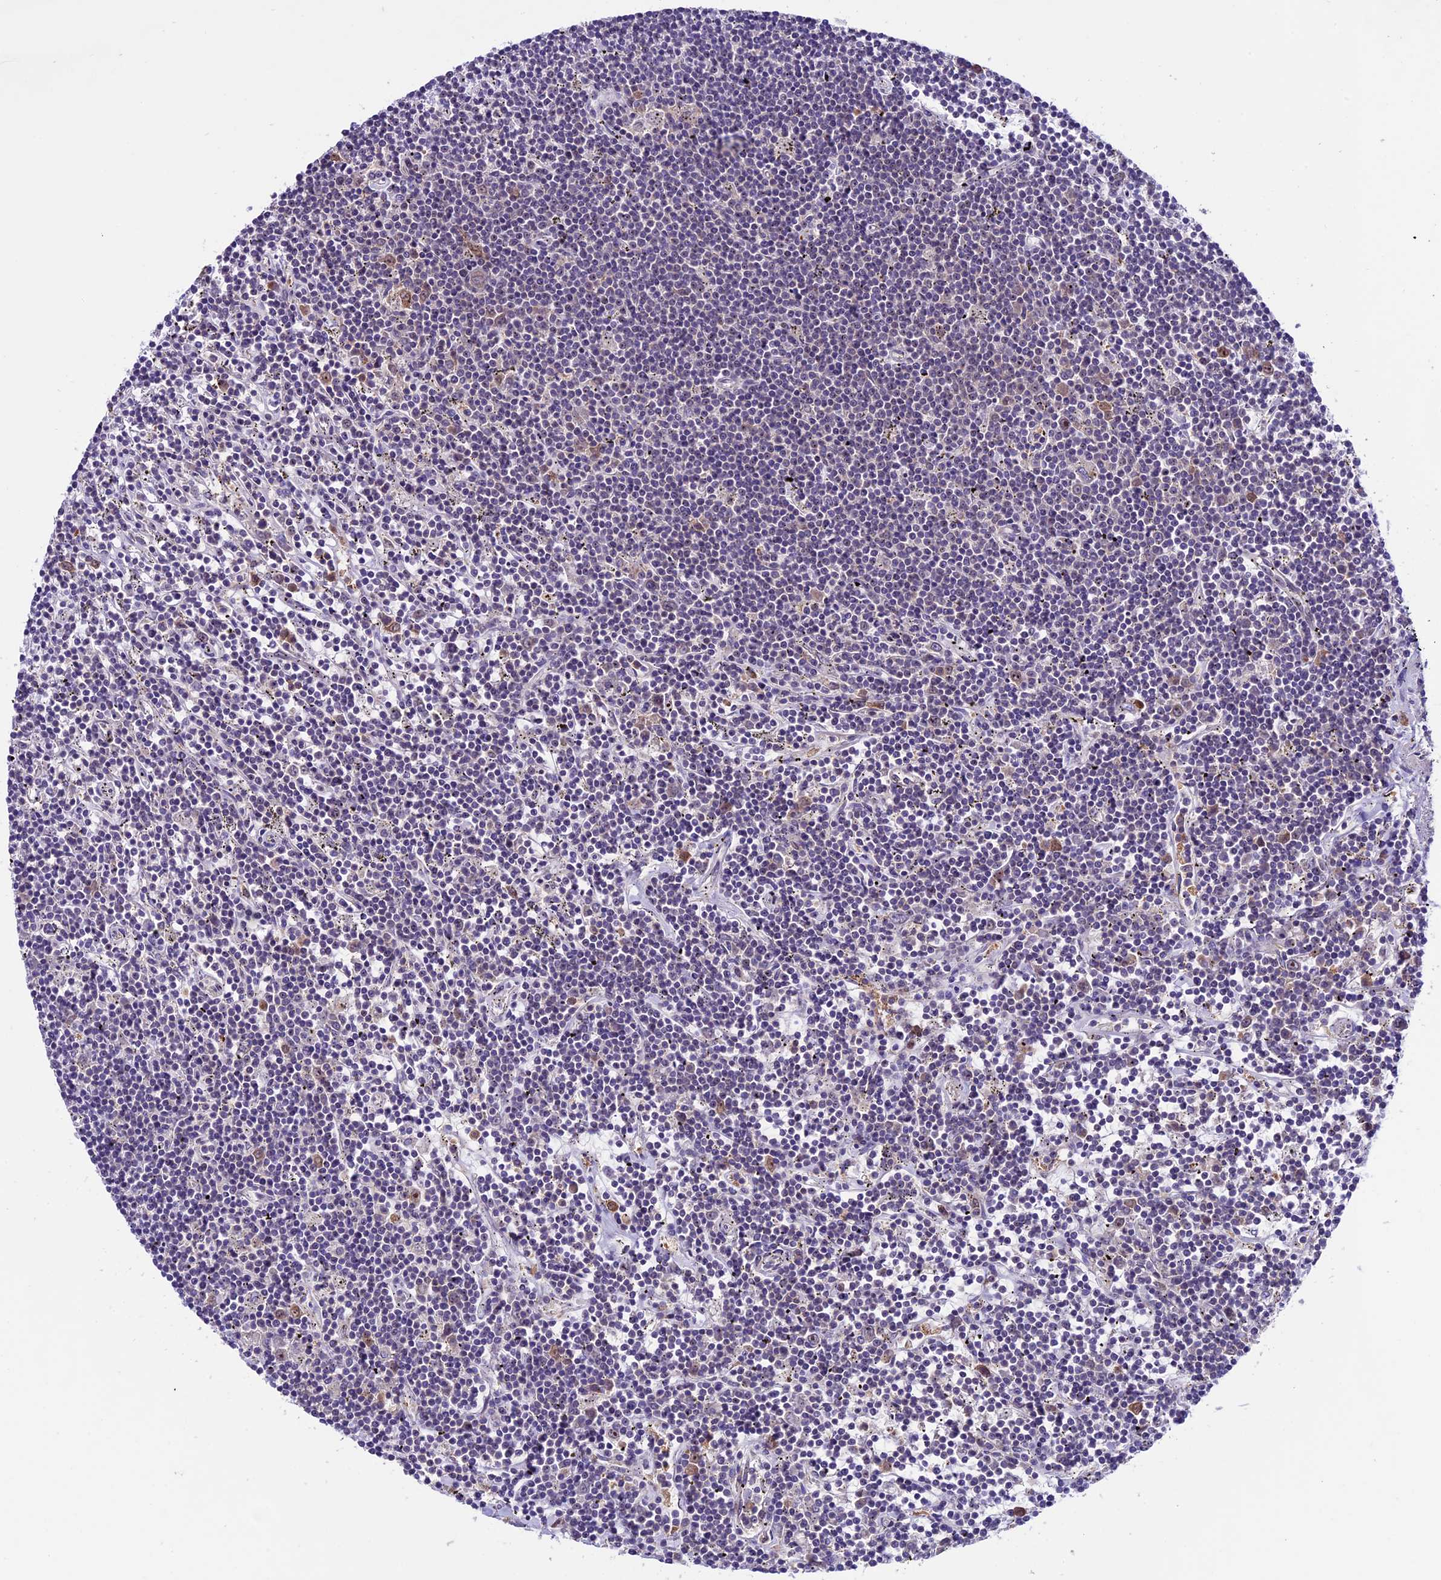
{"staining": {"intensity": "negative", "quantity": "none", "location": "none"}, "tissue": "lymphoma", "cell_type": "Tumor cells", "image_type": "cancer", "snomed": [{"axis": "morphology", "description": "Malignant lymphoma, non-Hodgkin's type, Low grade"}, {"axis": "topography", "description": "Spleen"}], "caption": "Immunohistochemistry (IHC) image of low-grade malignant lymphoma, non-Hodgkin's type stained for a protein (brown), which demonstrates no expression in tumor cells.", "gene": "XKR7", "patient": {"sex": "male", "age": 76}}